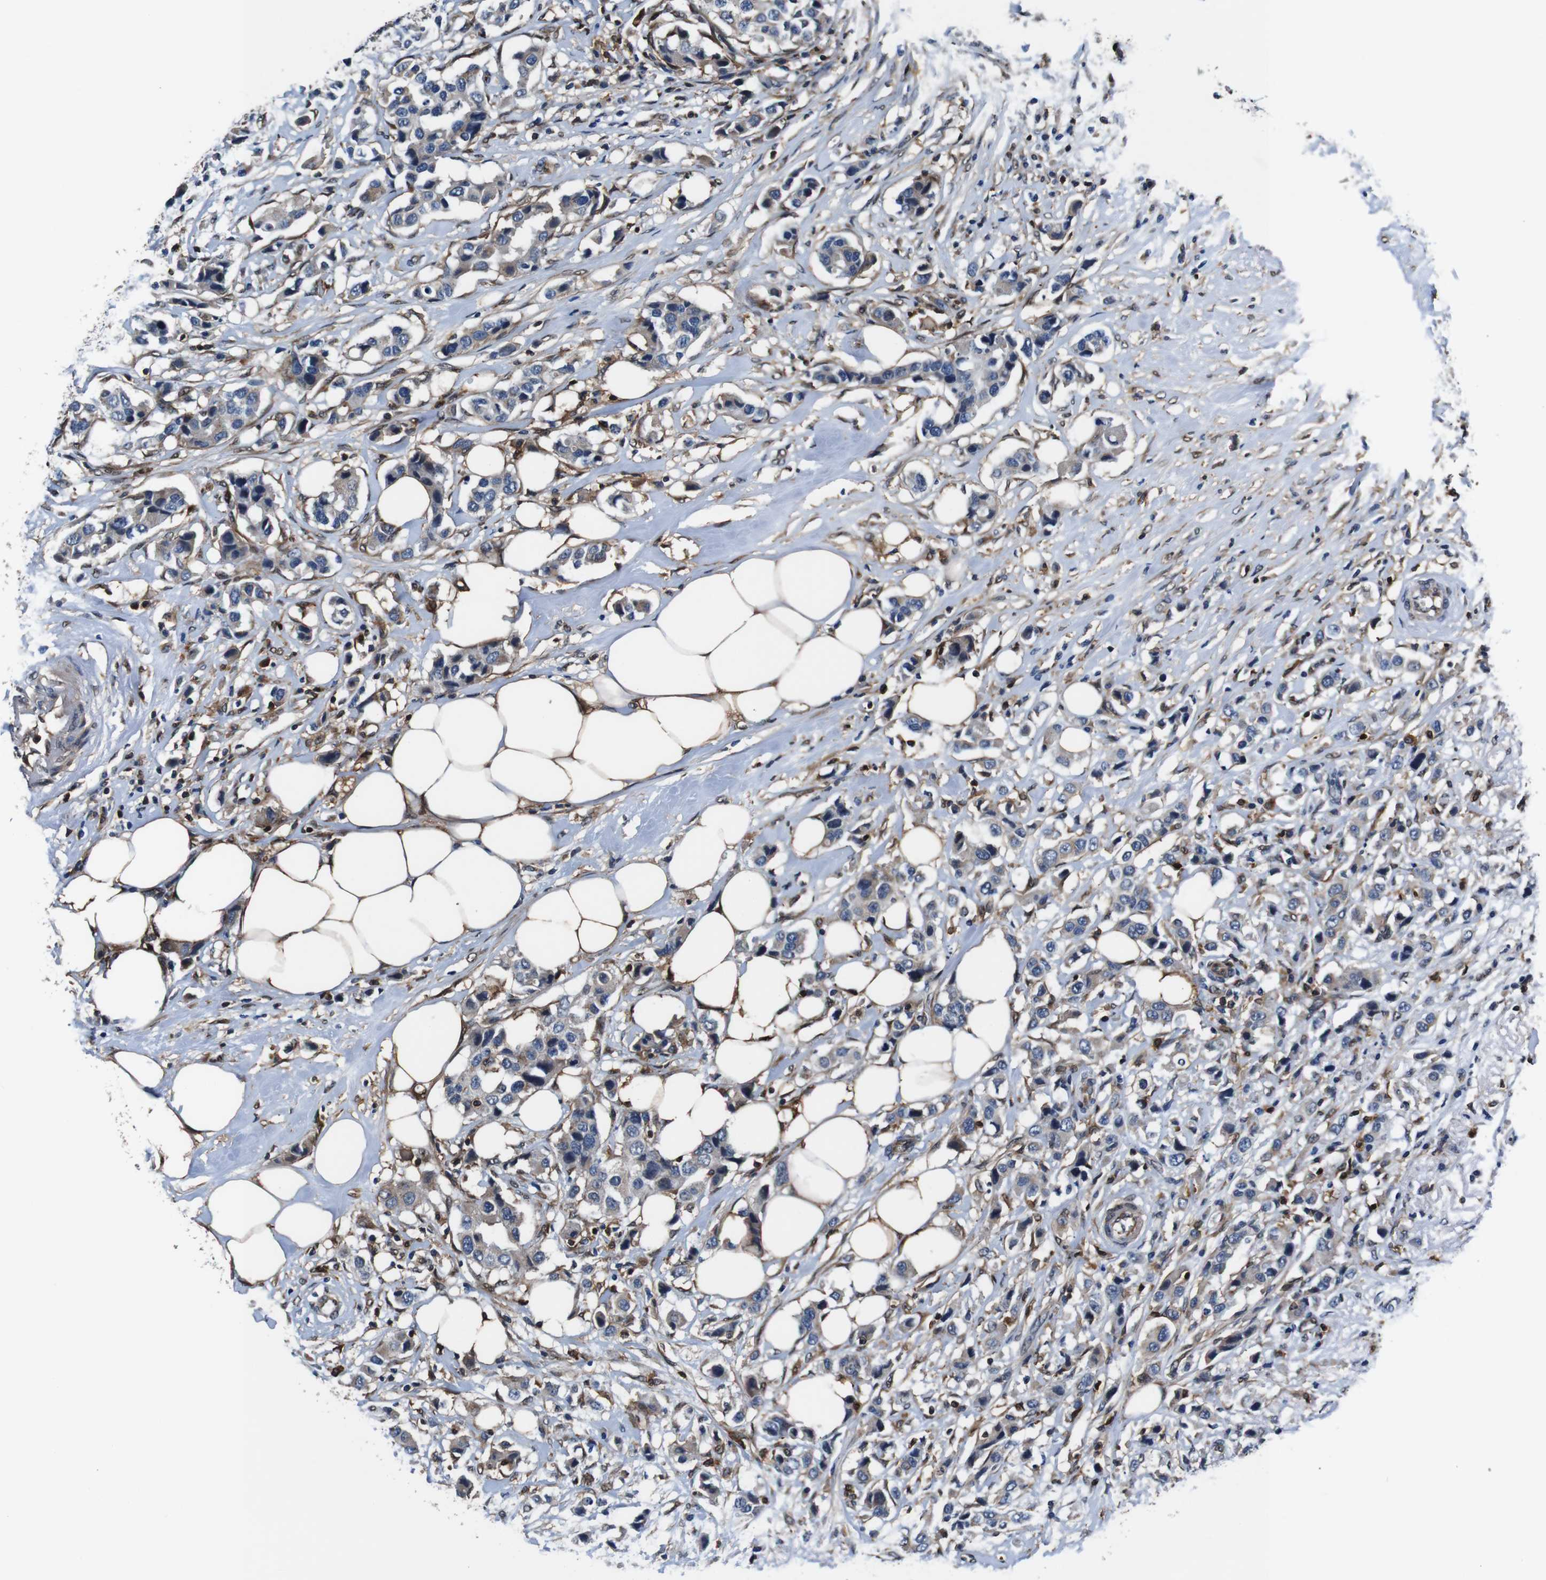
{"staining": {"intensity": "weak", "quantity": "<25%", "location": "cytoplasmic/membranous"}, "tissue": "breast cancer", "cell_type": "Tumor cells", "image_type": "cancer", "snomed": [{"axis": "morphology", "description": "Normal tissue, NOS"}, {"axis": "morphology", "description": "Duct carcinoma"}, {"axis": "topography", "description": "Breast"}], "caption": "Immunohistochemical staining of infiltrating ductal carcinoma (breast) reveals no significant staining in tumor cells.", "gene": "ANXA1", "patient": {"sex": "female", "age": 50}}